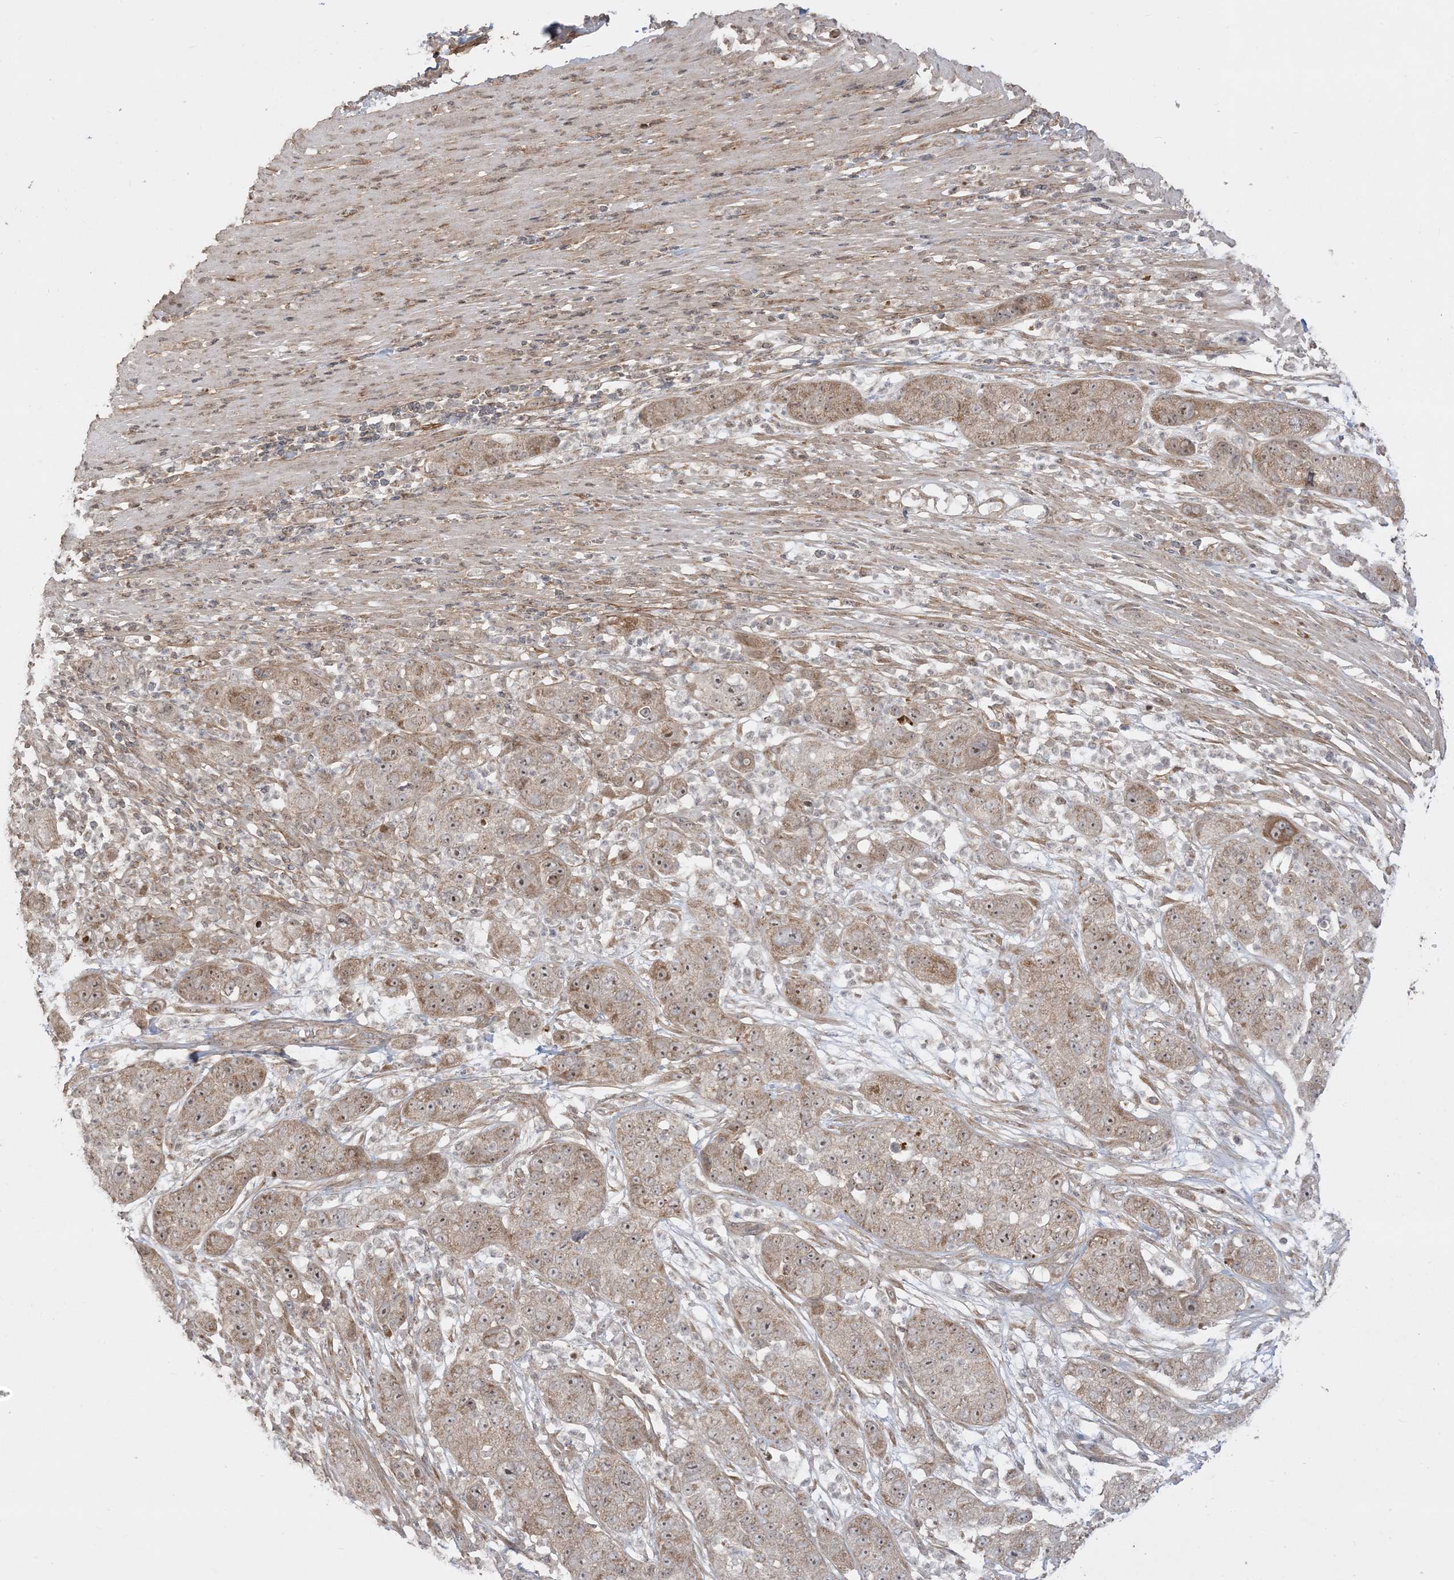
{"staining": {"intensity": "moderate", "quantity": ">75%", "location": "cytoplasmic/membranous,nuclear"}, "tissue": "pancreatic cancer", "cell_type": "Tumor cells", "image_type": "cancer", "snomed": [{"axis": "morphology", "description": "Adenocarcinoma, NOS"}, {"axis": "topography", "description": "Pancreas"}], "caption": "Pancreatic cancer (adenocarcinoma) stained with a brown dye demonstrates moderate cytoplasmic/membranous and nuclear positive expression in approximately >75% of tumor cells.", "gene": "SIRT3", "patient": {"sex": "female", "age": 78}}